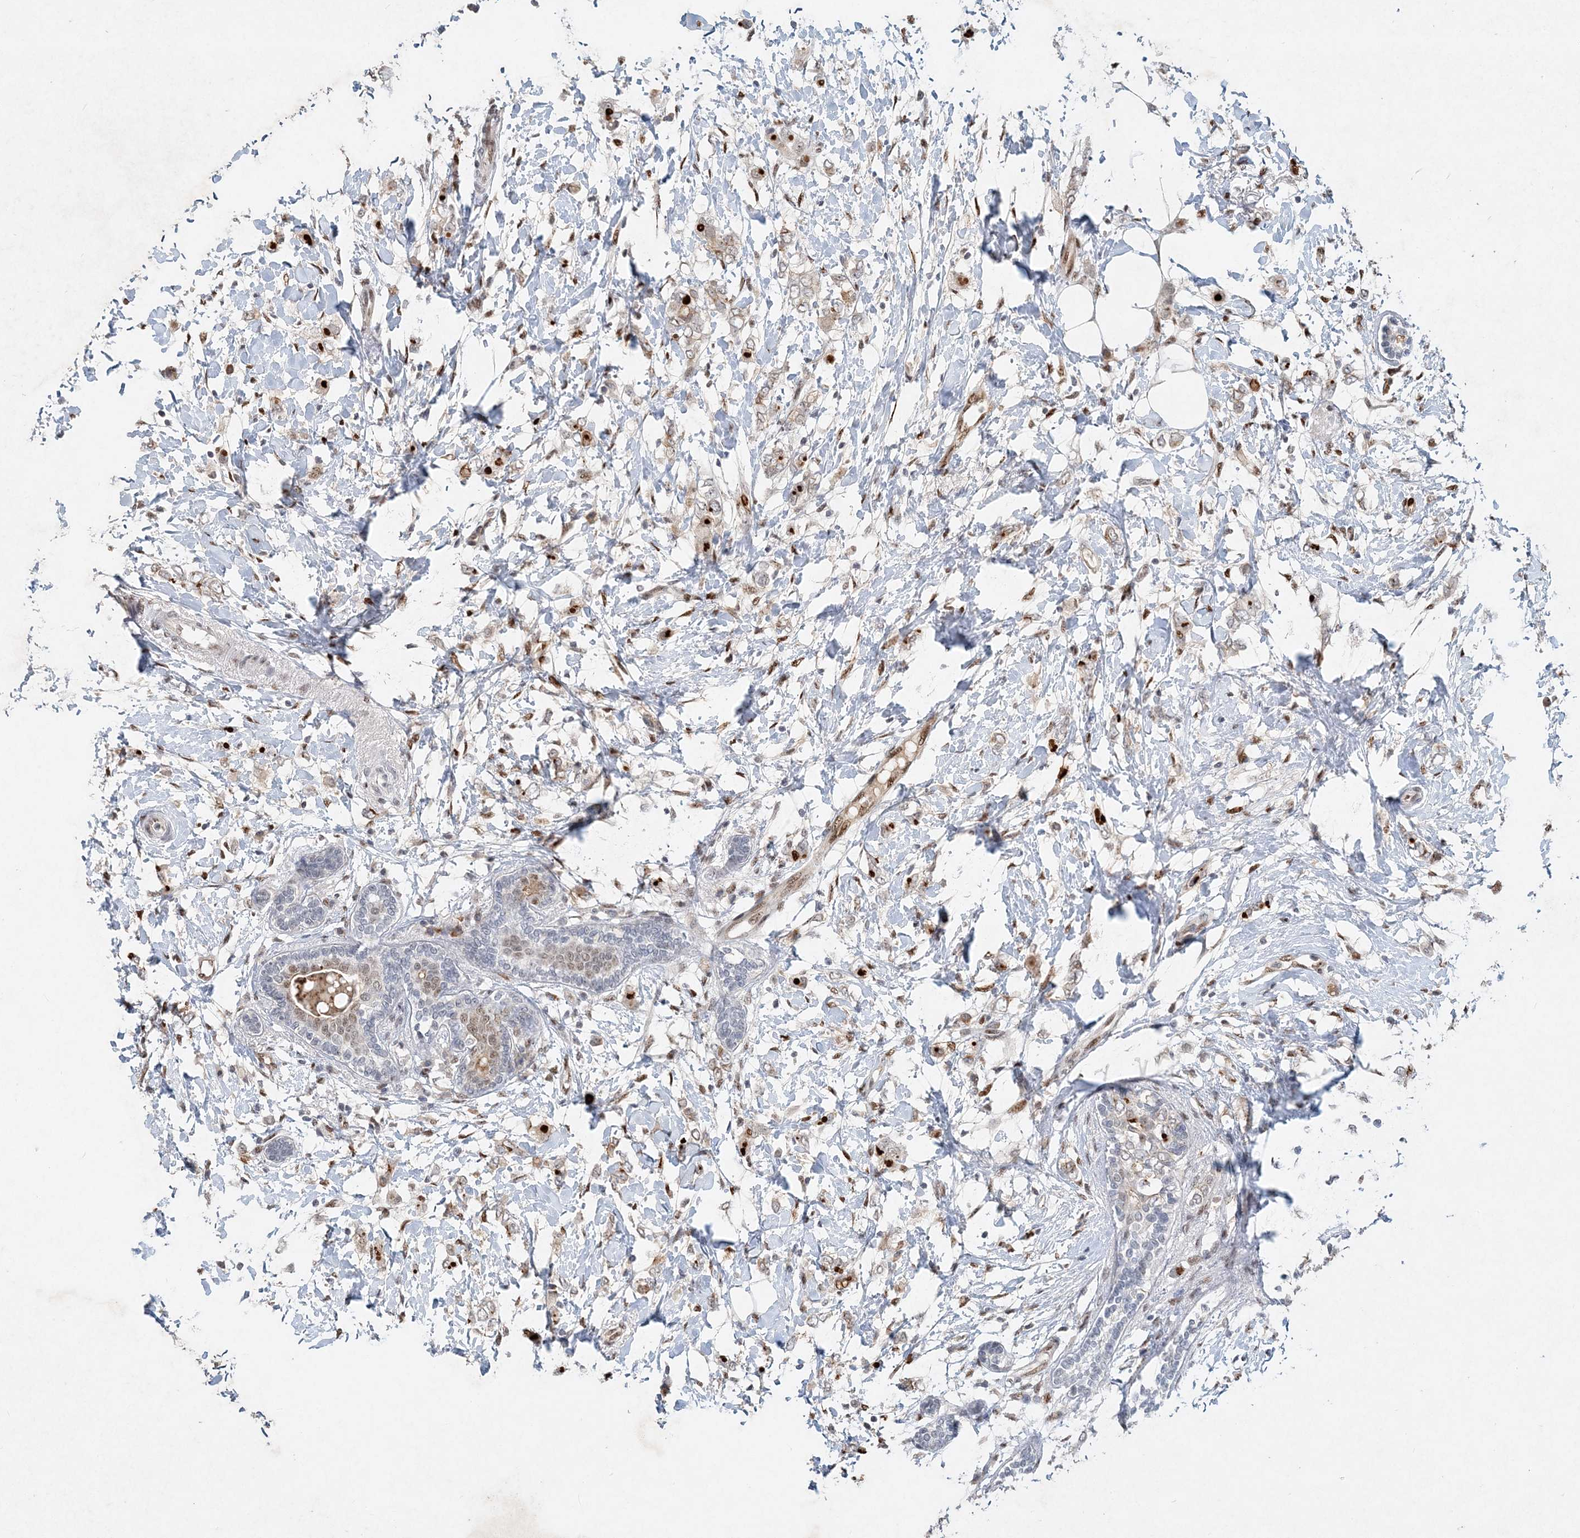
{"staining": {"intensity": "weak", "quantity": "25%-75%", "location": "cytoplasmic/membranous"}, "tissue": "breast cancer", "cell_type": "Tumor cells", "image_type": "cancer", "snomed": [{"axis": "morphology", "description": "Normal tissue, NOS"}, {"axis": "morphology", "description": "Lobular carcinoma"}, {"axis": "topography", "description": "Breast"}], "caption": "Weak cytoplasmic/membranous protein positivity is appreciated in about 25%-75% of tumor cells in breast cancer. The protein of interest is stained brown, and the nuclei are stained in blue (DAB (3,3'-diaminobenzidine) IHC with brightfield microscopy, high magnification).", "gene": "GIN1", "patient": {"sex": "female", "age": 47}}